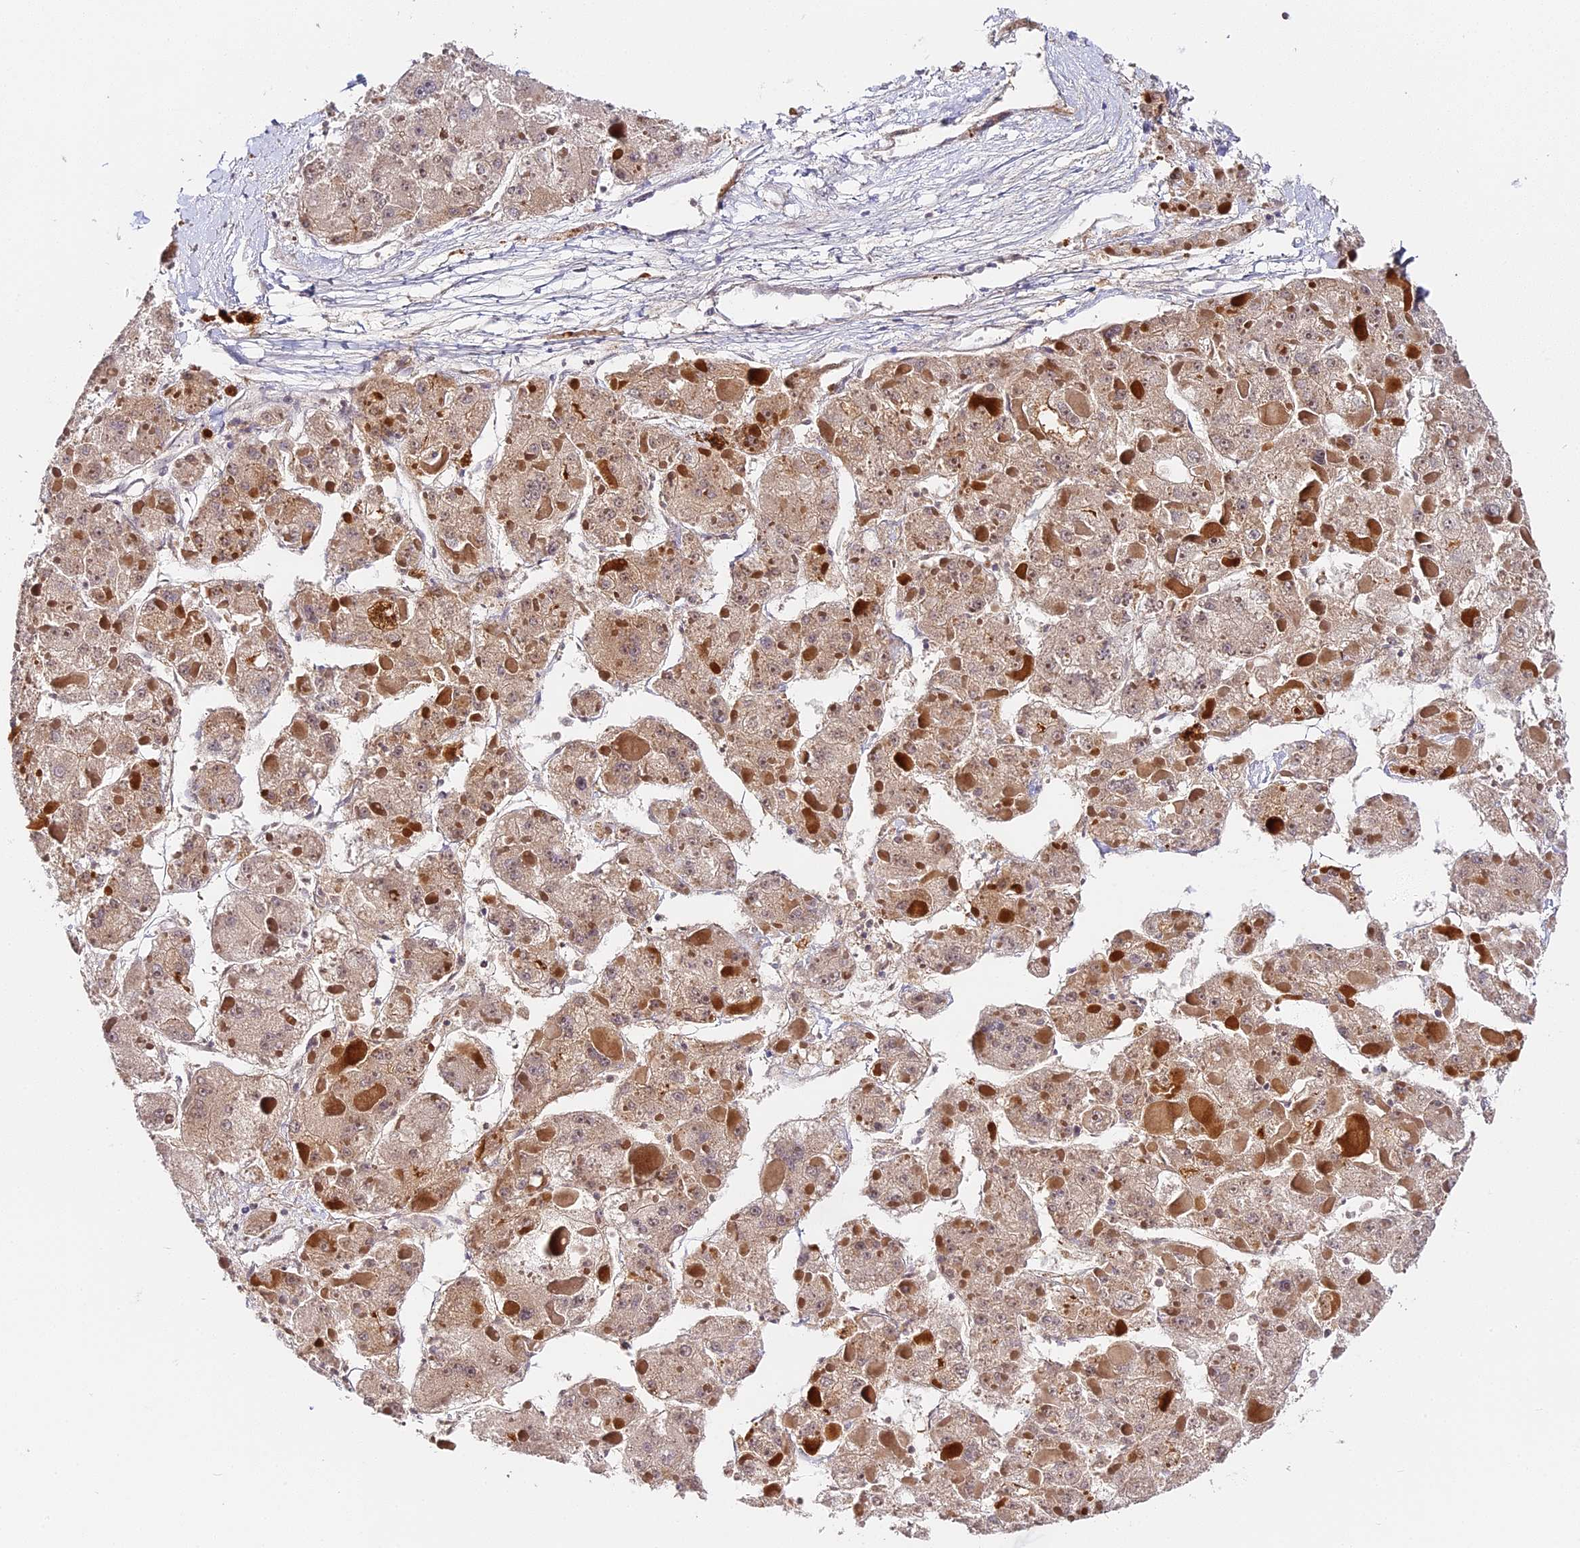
{"staining": {"intensity": "weak", "quantity": ">75%", "location": "cytoplasmic/membranous,nuclear"}, "tissue": "liver cancer", "cell_type": "Tumor cells", "image_type": "cancer", "snomed": [{"axis": "morphology", "description": "Carcinoma, Hepatocellular, NOS"}, {"axis": "topography", "description": "Liver"}], "caption": "Brown immunohistochemical staining in human hepatocellular carcinoma (liver) shows weak cytoplasmic/membranous and nuclear staining in about >75% of tumor cells.", "gene": "IMPACT", "patient": {"sex": "female", "age": 73}}